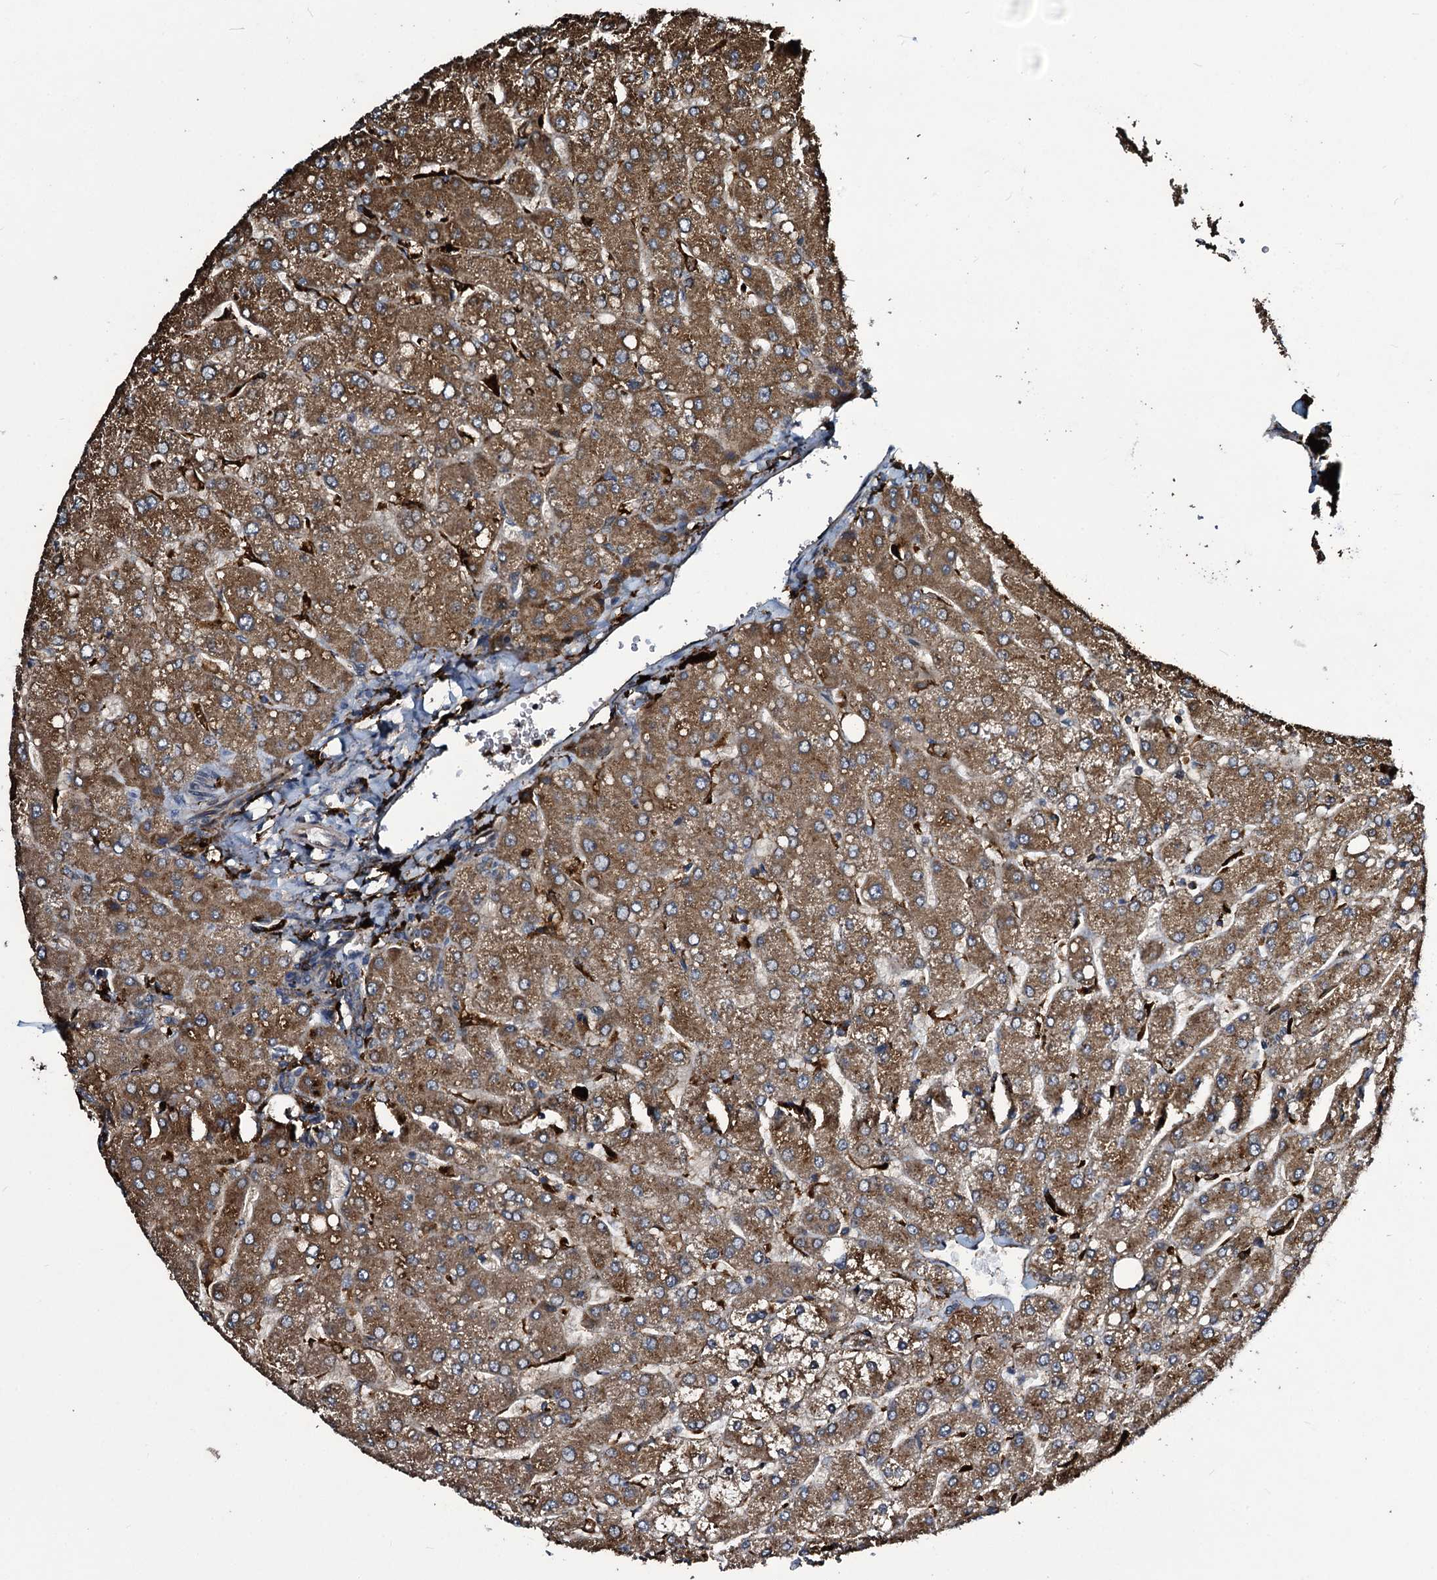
{"staining": {"intensity": "moderate", "quantity": ">75%", "location": "cytoplasmic/membranous"}, "tissue": "liver", "cell_type": "Cholangiocytes", "image_type": "normal", "snomed": [{"axis": "morphology", "description": "Normal tissue, NOS"}, {"axis": "topography", "description": "Liver"}], "caption": "Immunohistochemical staining of benign liver demonstrates moderate cytoplasmic/membranous protein staining in approximately >75% of cholangiocytes.", "gene": "TPGS2", "patient": {"sex": "male", "age": 55}}